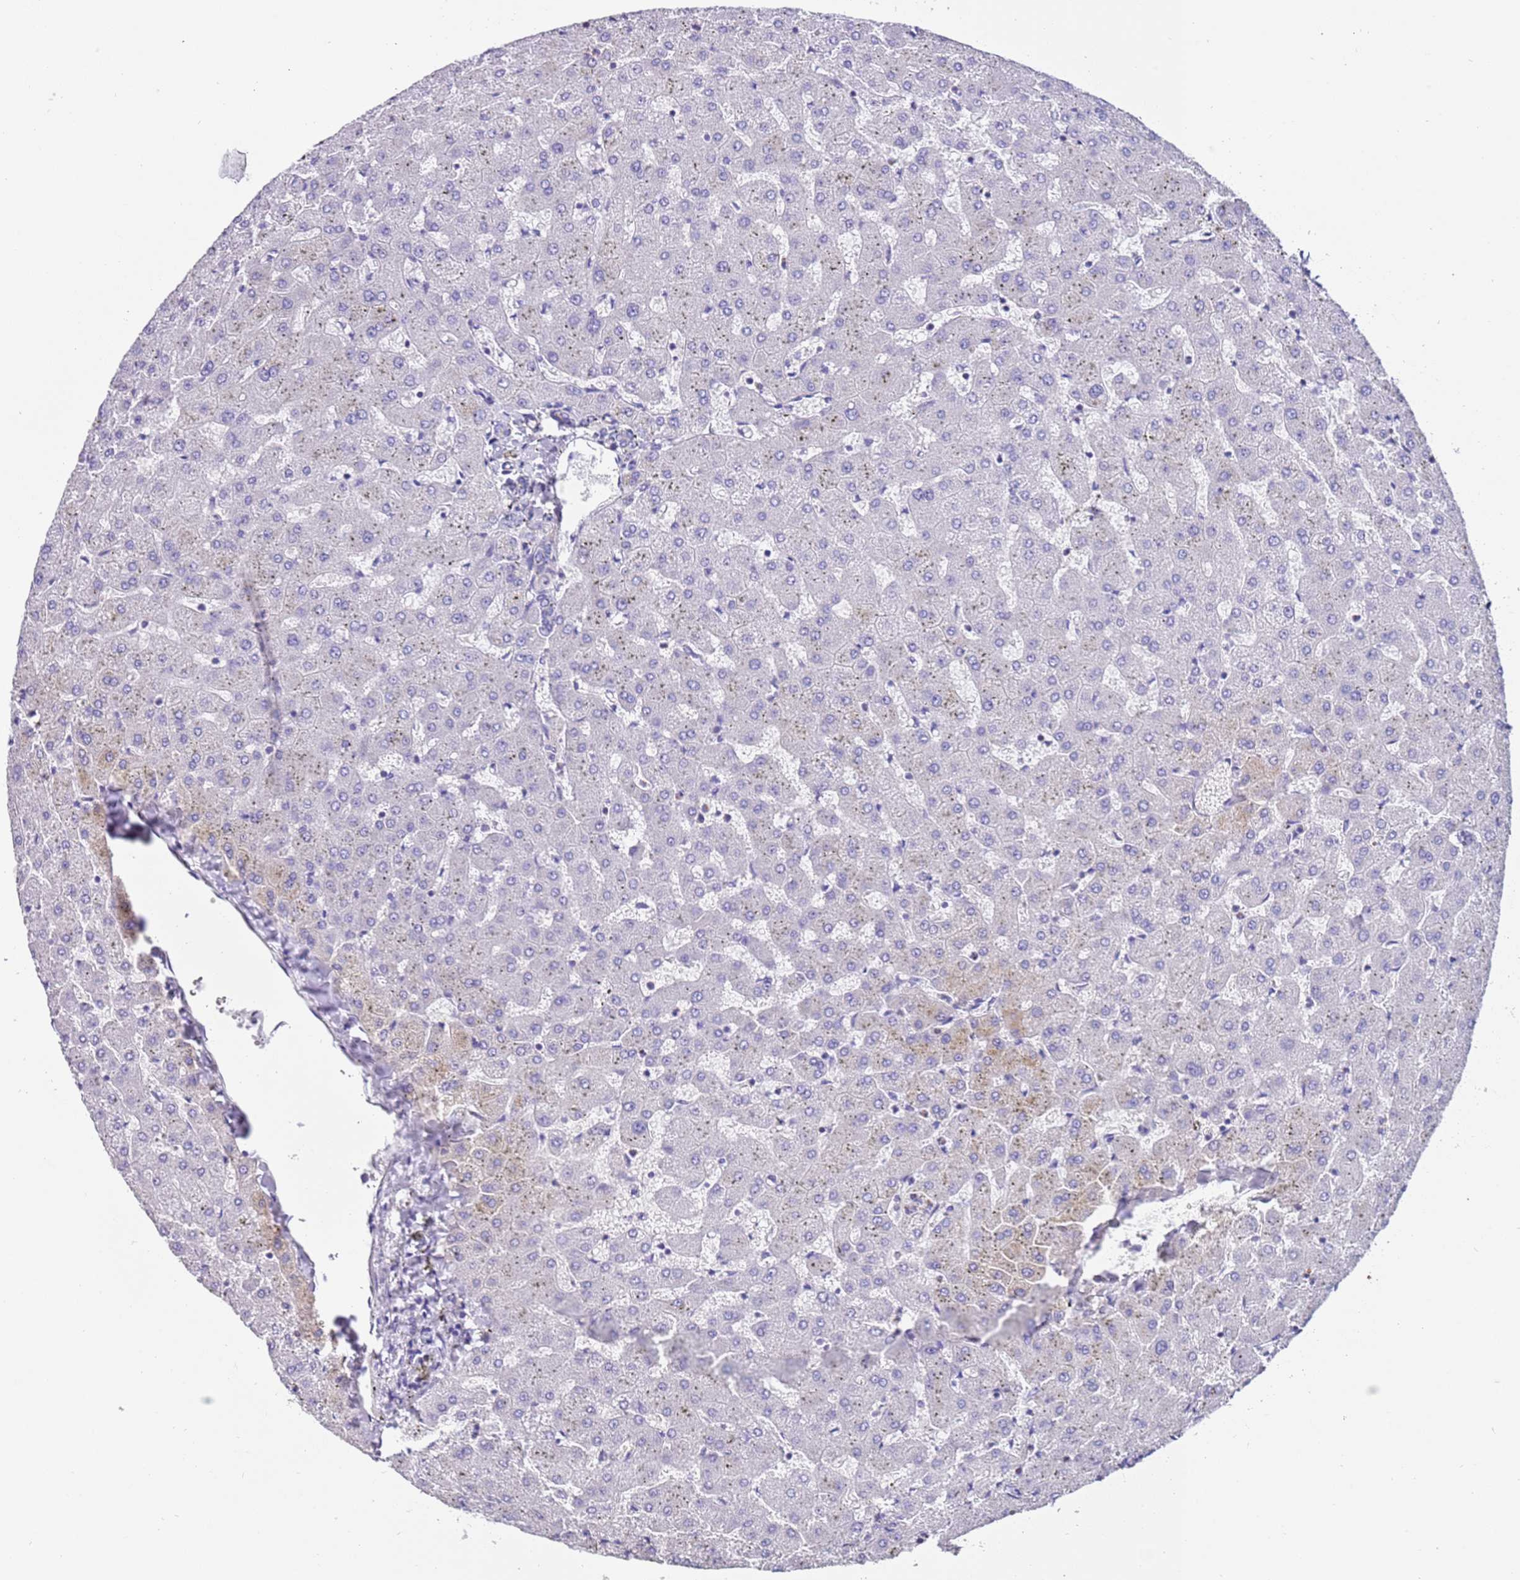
{"staining": {"intensity": "negative", "quantity": "none", "location": "none"}, "tissue": "liver", "cell_type": "Cholangiocytes", "image_type": "normal", "snomed": [{"axis": "morphology", "description": "Normal tissue, NOS"}, {"axis": "topography", "description": "Liver"}], "caption": "Immunohistochemical staining of normal human liver exhibits no significant expression in cholangiocytes.", "gene": "PCGF2", "patient": {"sex": "female", "age": 63}}